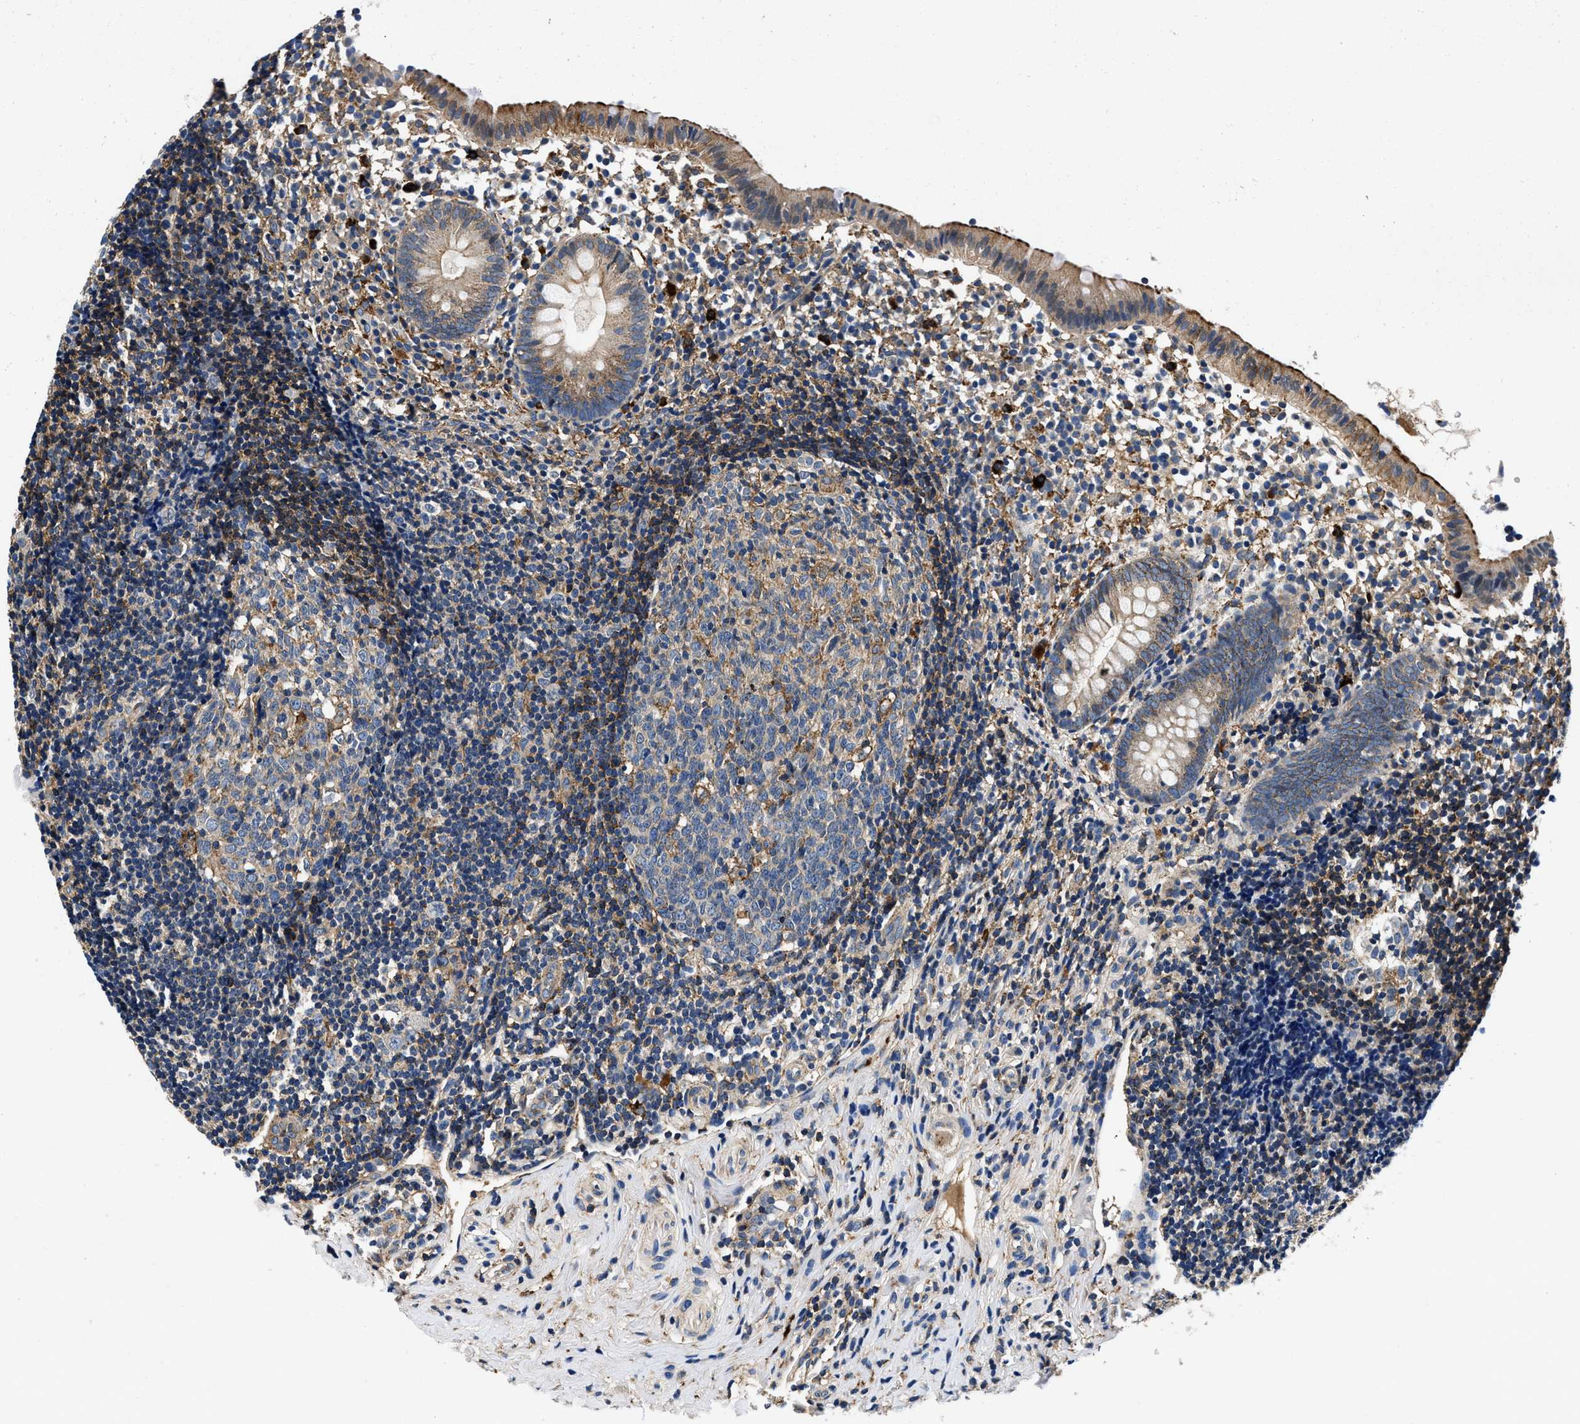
{"staining": {"intensity": "moderate", "quantity": ">75%", "location": "cytoplasmic/membranous"}, "tissue": "appendix", "cell_type": "Glandular cells", "image_type": "normal", "snomed": [{"axis": "morphology", "description": "Normal tissue, NOS"}, {"axis": "topography", "description": "Appendix"}], "caption": "Moderate cytoplasmic/membranous positivity is identified in approximately >75% of glandular cells in benign appendix.", "gene": "ZFAND3", "patient": {"sex": "female", "age": 20}}